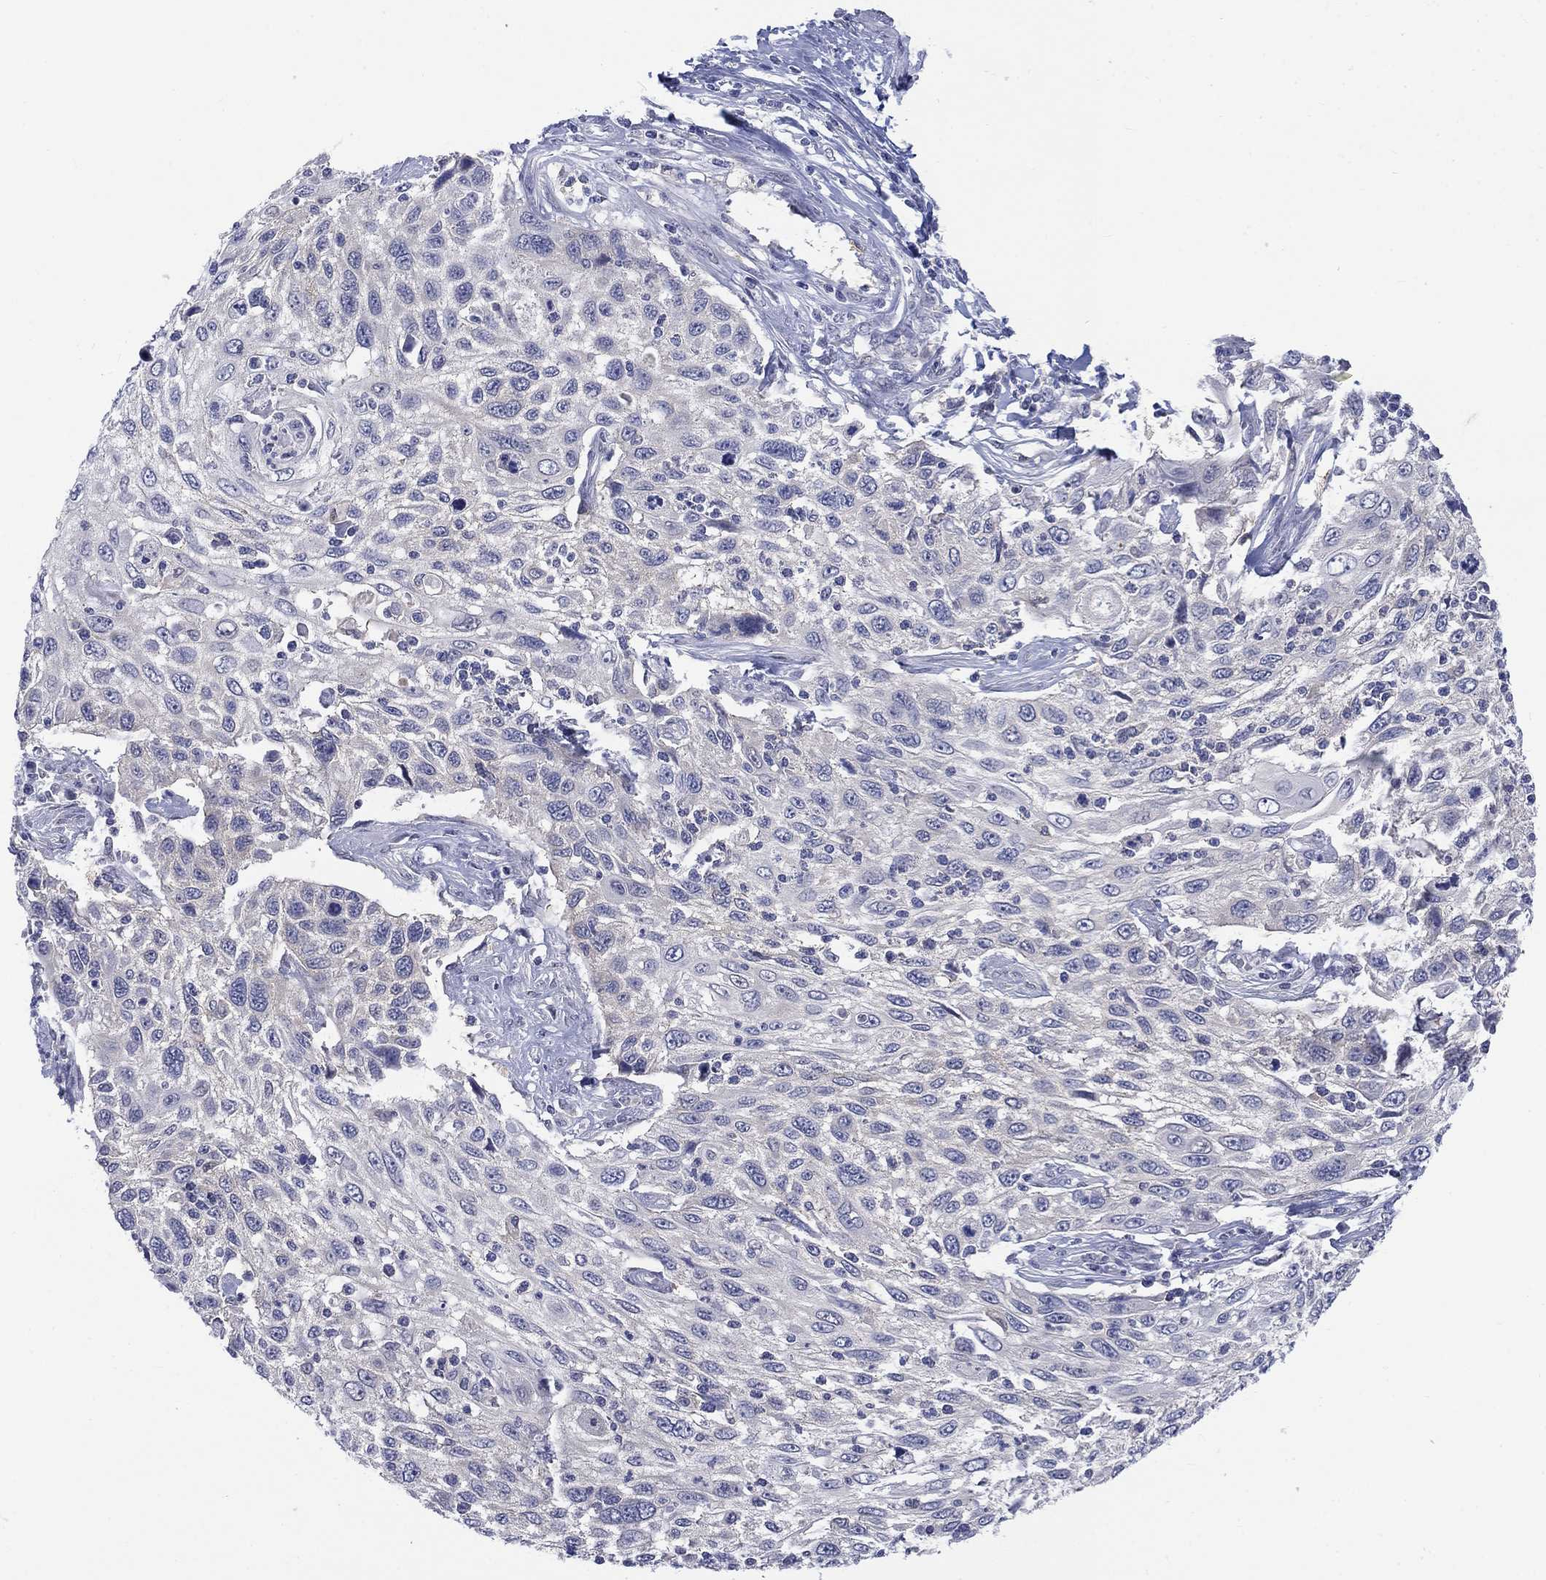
{"staining": {"intensity": "negative", "quantity": "none", "location": "none"}, "tissue": "cervical cancer", "cell_type": "Tumor cells", "image_type": "cancer", "snomed": [{"axis": "morphology", "description": "Squamous cell carcinoma, NOS"}, {"axis": "topography", "description": "Cervix"}], "caption": "Human cervical squamous cell carcinoma stained for a protein using IHC reveals no staining in tumor cells.", "gene": "EGFLAM", "patient": {"sex": "female", "age": 70}}